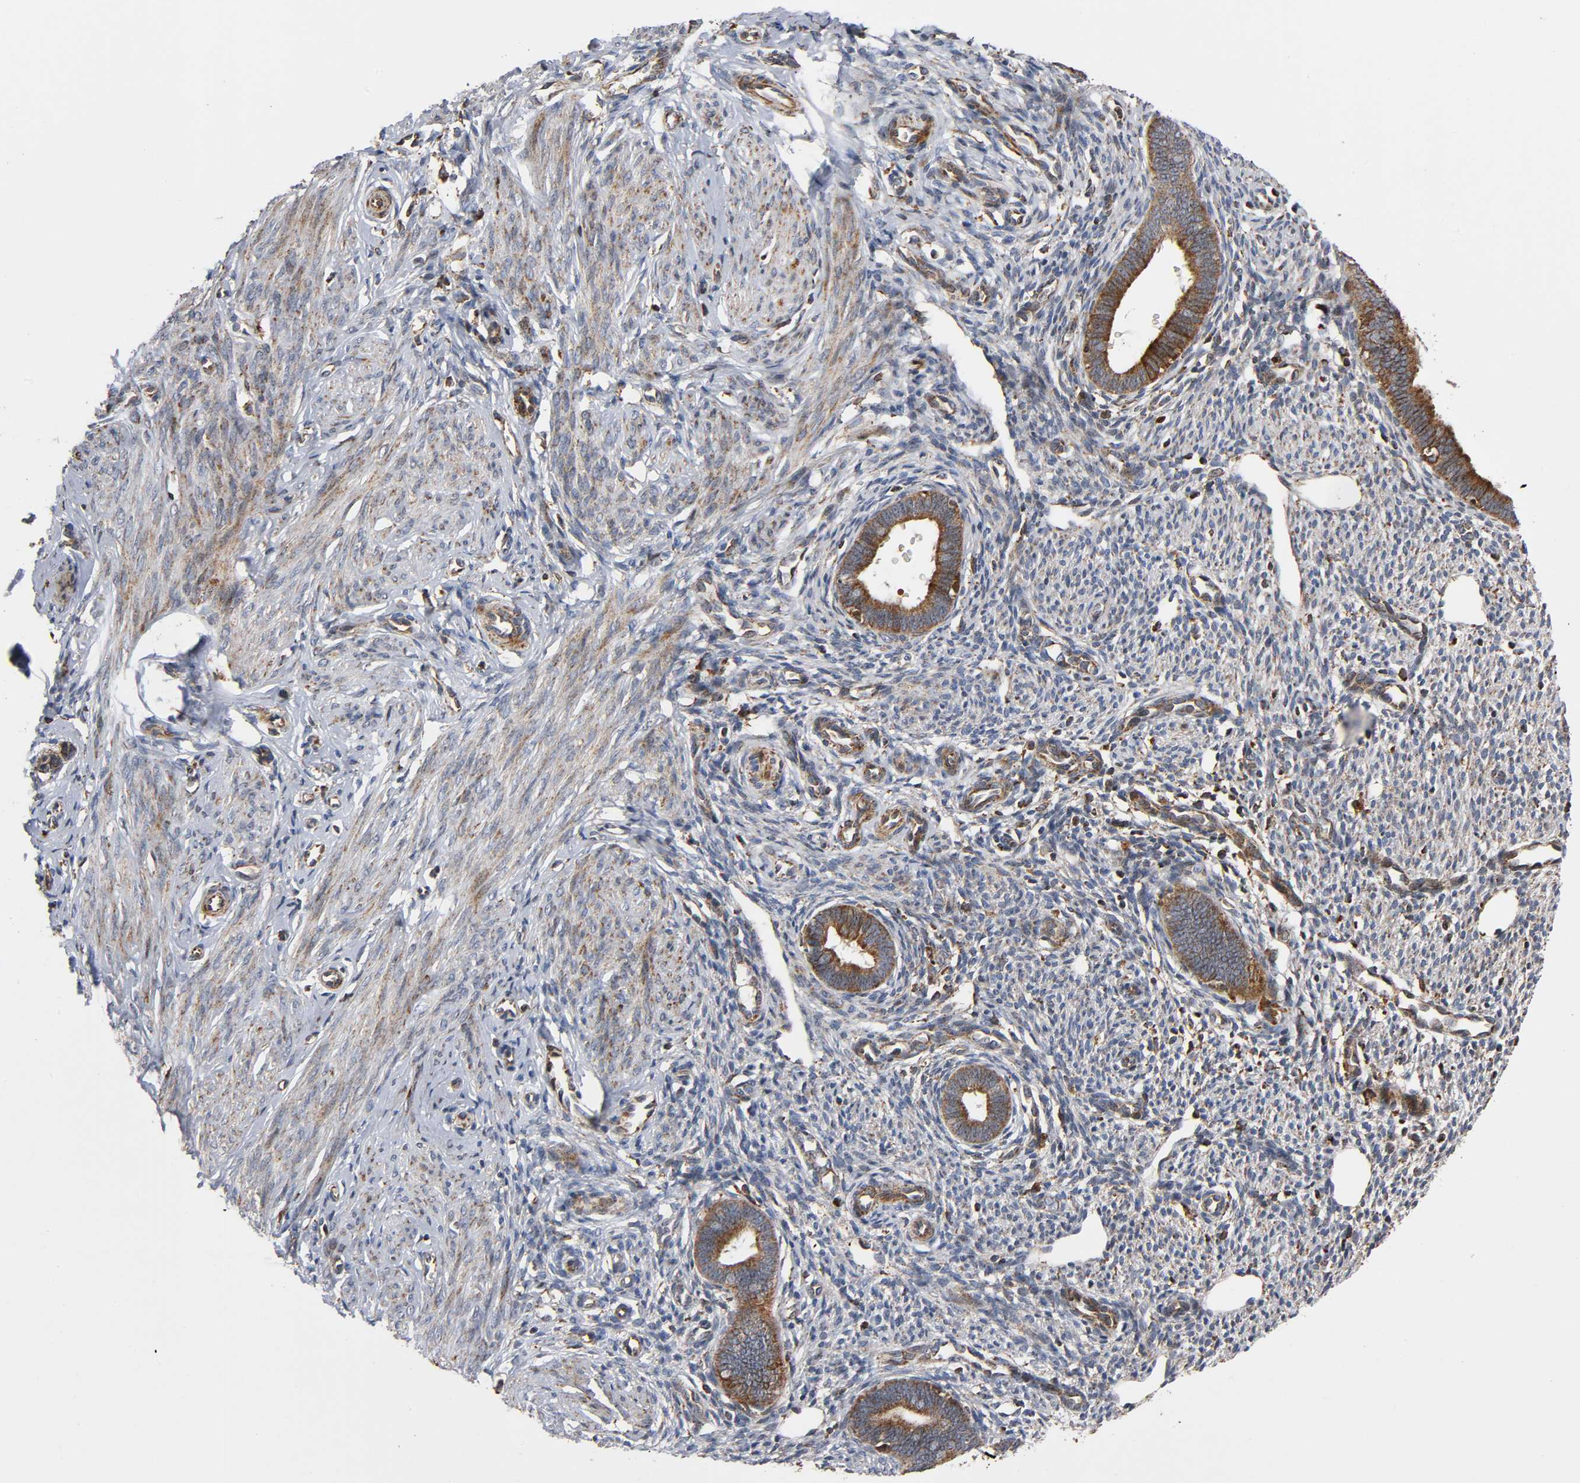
{"staining": {"intensity": "moderate", "quantity": "25%-75%", "location": "cytoplasmic/membranous"}, "tissue": "endometrium", "cell_type": "Cells in endometrial stroma", "image_type": "normal", "snomed": [{"axis": "morphology", "description": "Normal tissue, NOS"}, {"axis": "topography", "description": "Endometrium"}], "caption": "Cells in endometrial stroma reveal moderate cytoplasmic/membranous positivity in approximately 25%-75% of cells in unremarkable endometrium.", "gene": "MAP3K1", "patient": {"sex": "female", "age": 27}}